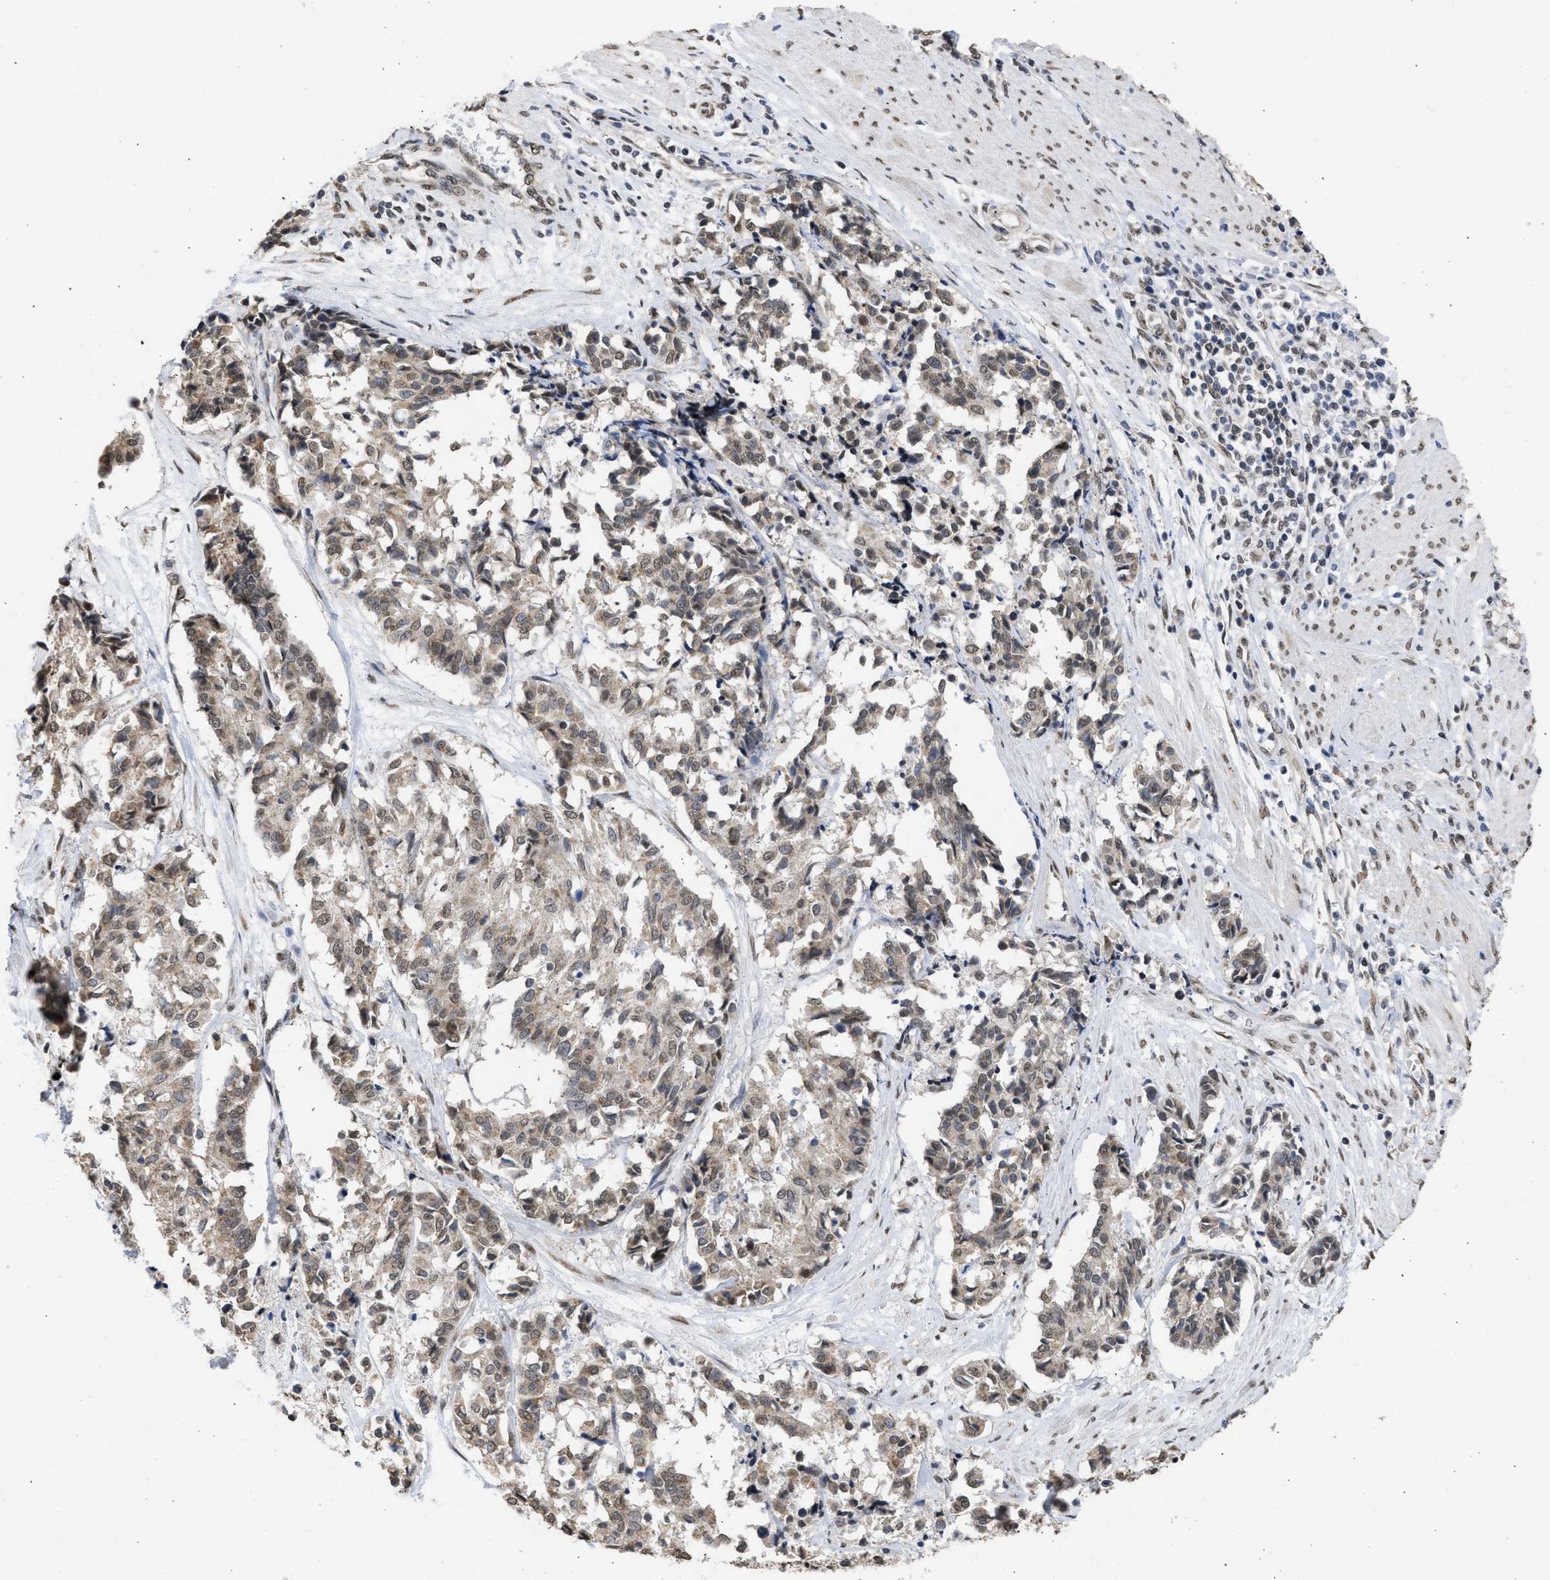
{"staining": {"intensity": "weak", "quantity": ">75%", "location": "cytoplasmic/membranous"}, "tissue": "cervical cancer", "cell_type": "Tumor cells", "image_type": "cancer", "snomed": [{"axis": "morphology", "description": "Squamous cell carcinoma, NOS"}, {"axis": "topography", "description": "Cervix"}], "caption": "Cervical cancer stained with a brown dye demonstrates weak cytoplasmic/membranous positive staining in approximately >75% of tumor cells.", "gene": "NUP35", "patient": {"sex": "female", "age": 35}}